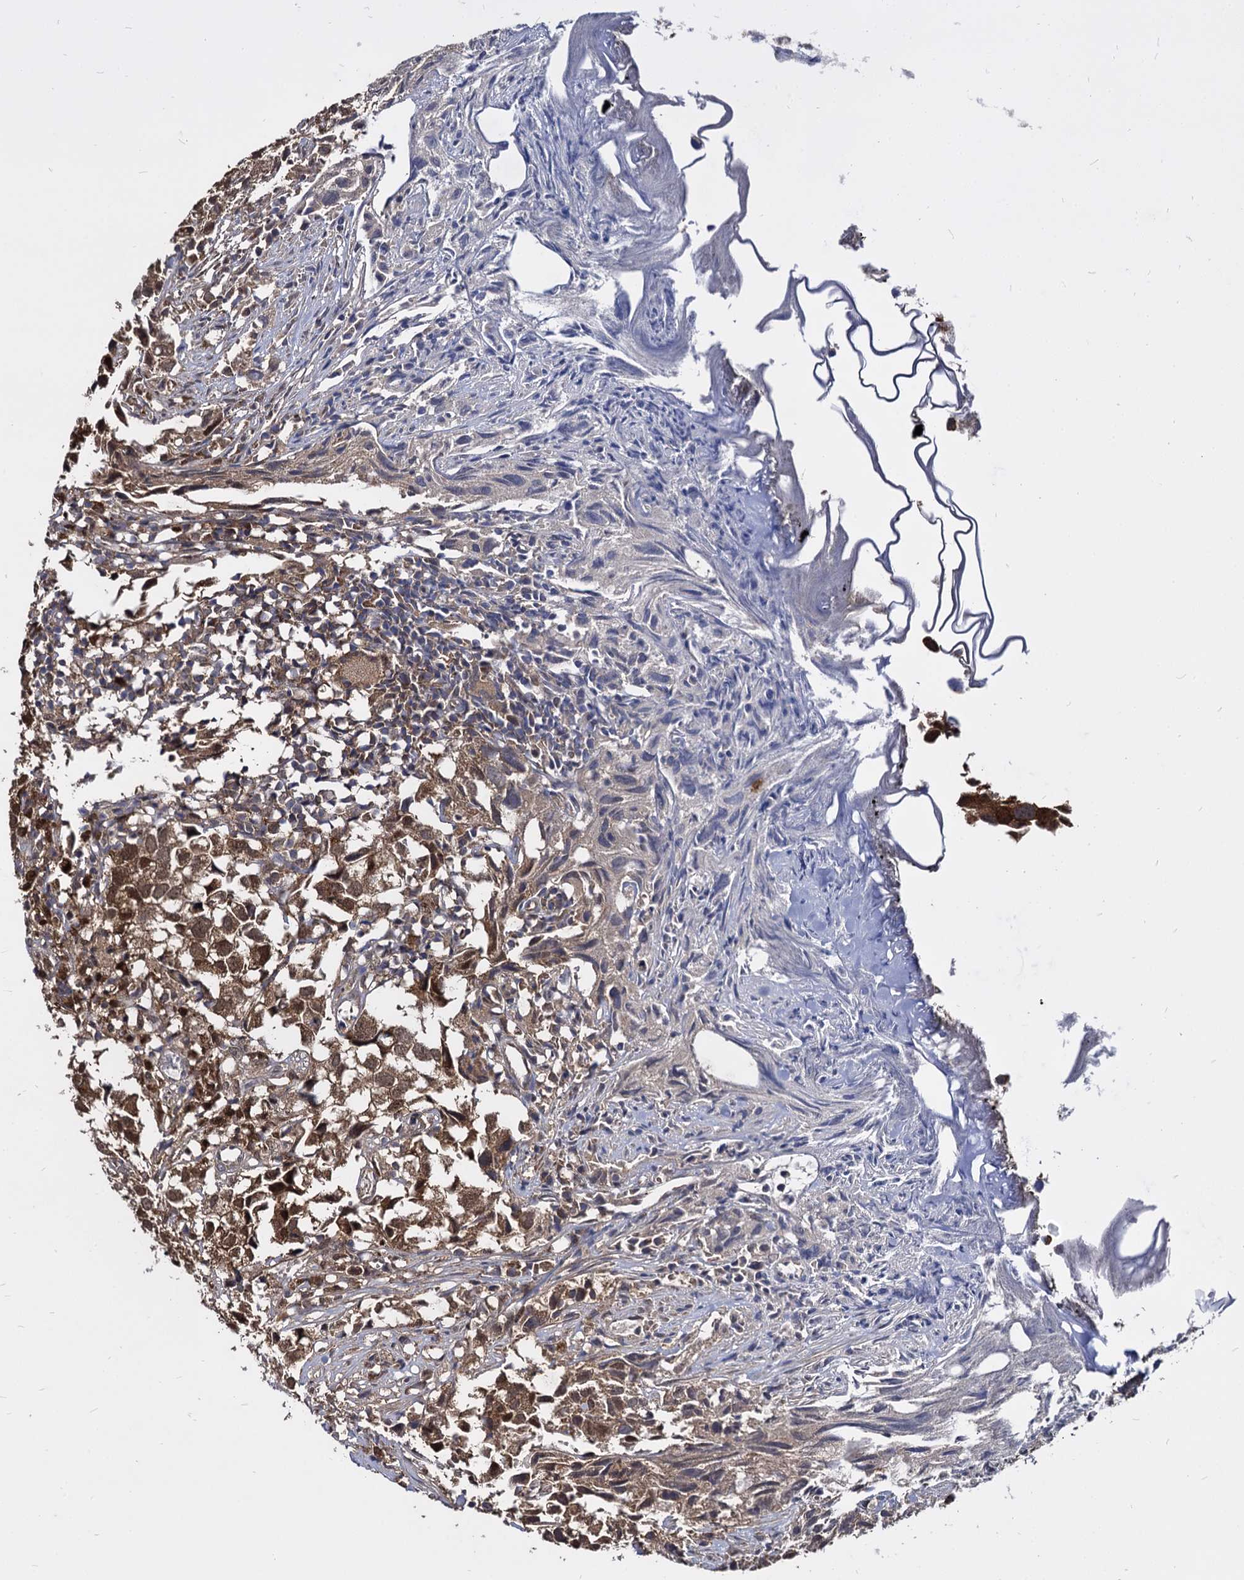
{"staining": {"intensity": "moderate", "quantity": ">75%", "location": "cytoplasmic/membranous"}, "tissue": "urothelial cancer", "cell_type": "Tumor cells", "image_type": "cancer", "snomed": [{"axis": "morphology", "description": "Urothelial carcinoma, High grade"}, {"axis": "topography", "description": "Urinary bladder"}], "caption": "Urothelial cancer stained with DAB (3,3'-diaminobenzidine) immunohistochemistry (IHC) displays medium levels of moderate cytoplasmic/membranous positivity in about >75% of tumor cells.", "gene": "NME1", "patient": {"sex": "female", "age": 75}}